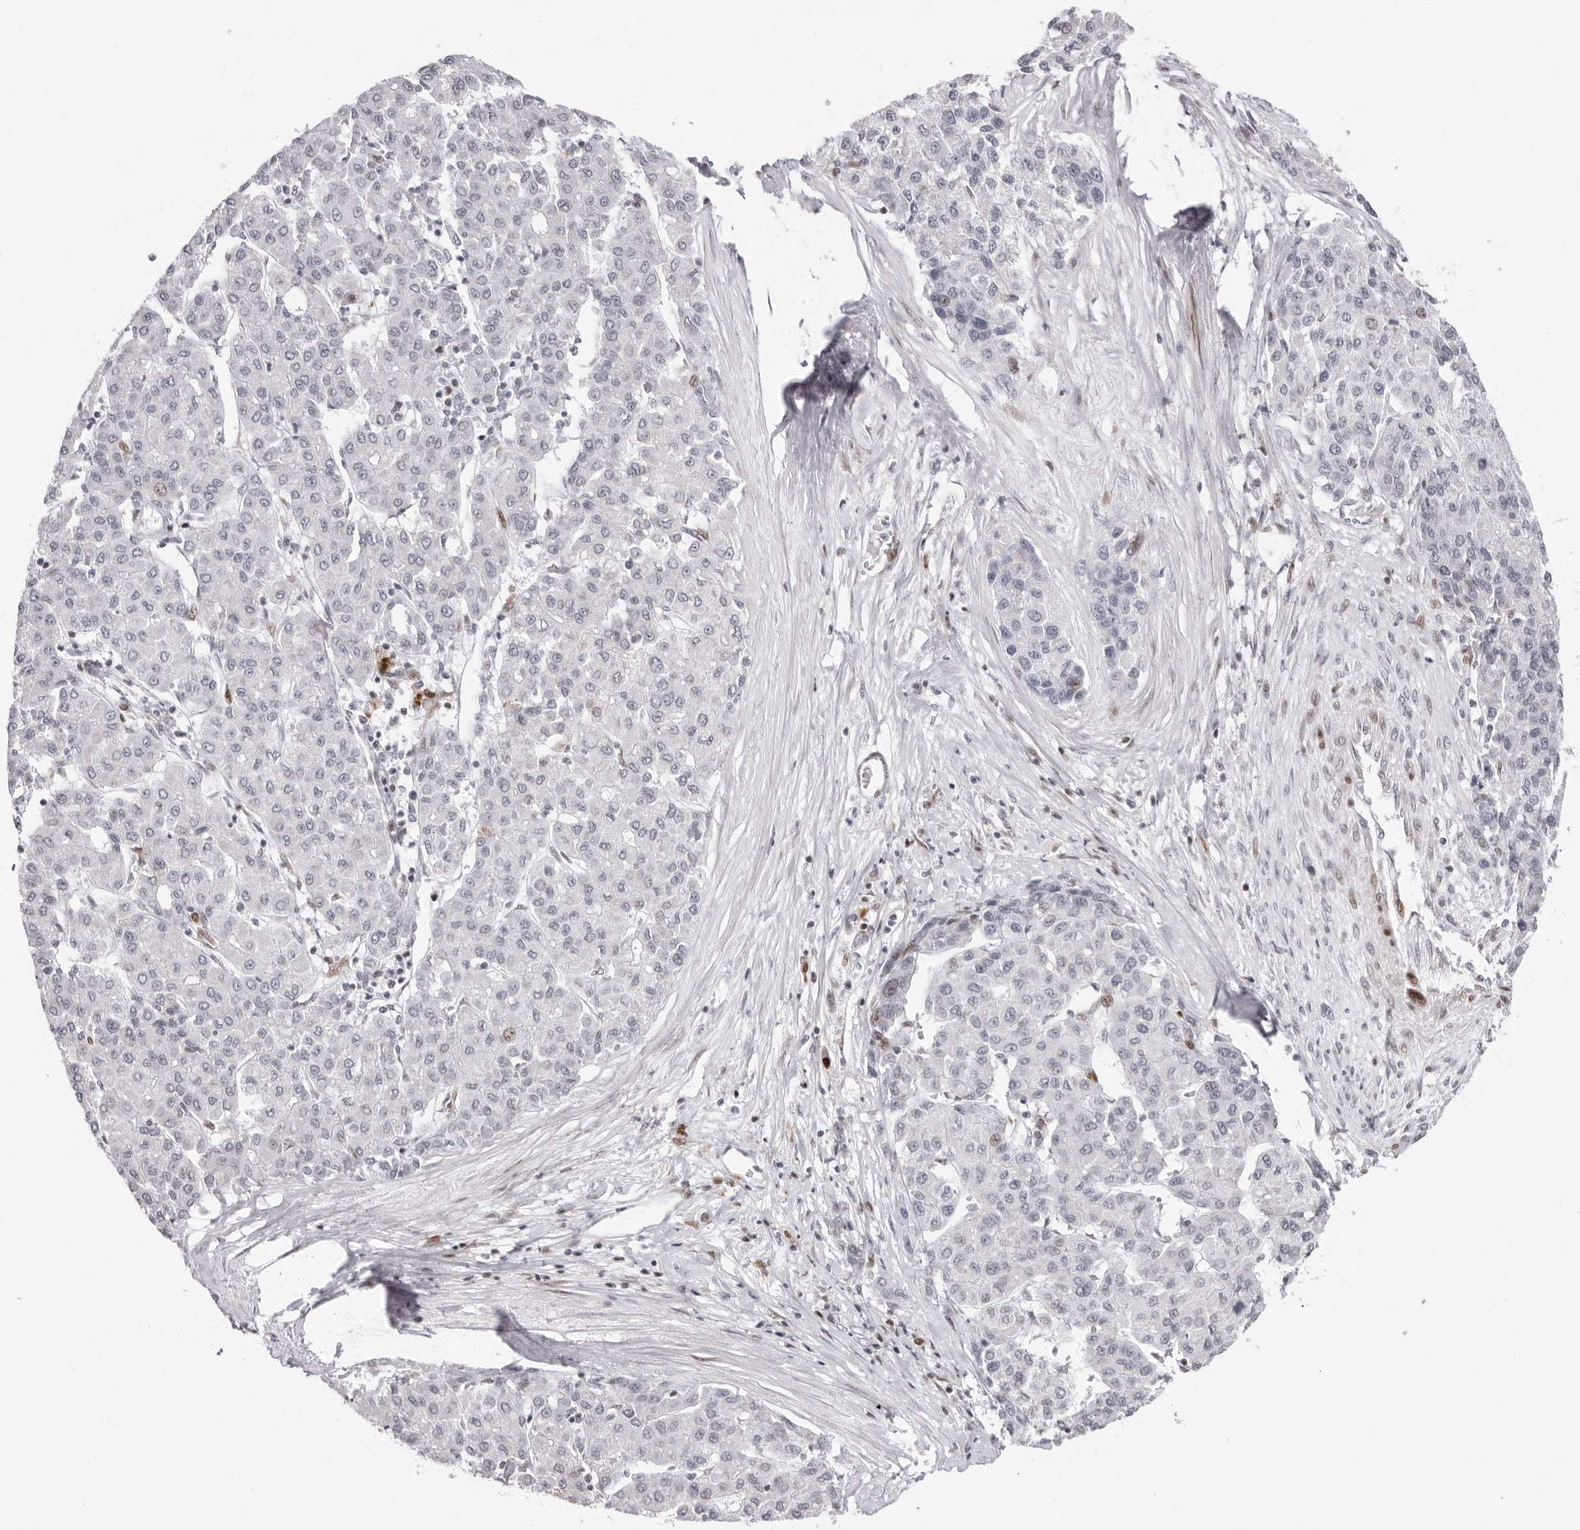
{"staining": {"intensity": "negative", "quantity": "none", "location": "none"}, "tissue": "liver cancer", "cell_type": "Tumor cells", "image_type": "cancer", "snomed": [{"axis": "morphology", "description": "Carcinoma, Hepatocellular, NOS"}, {"axis": "topography", "description": "Liver"}], "caption": "Liver hepatocellular carcinoma was stained to show a protein in brown. There is no significant staining in tumor cells.", "gene": "NTPCR", "patient": {"sex": "male", "age": 65}}